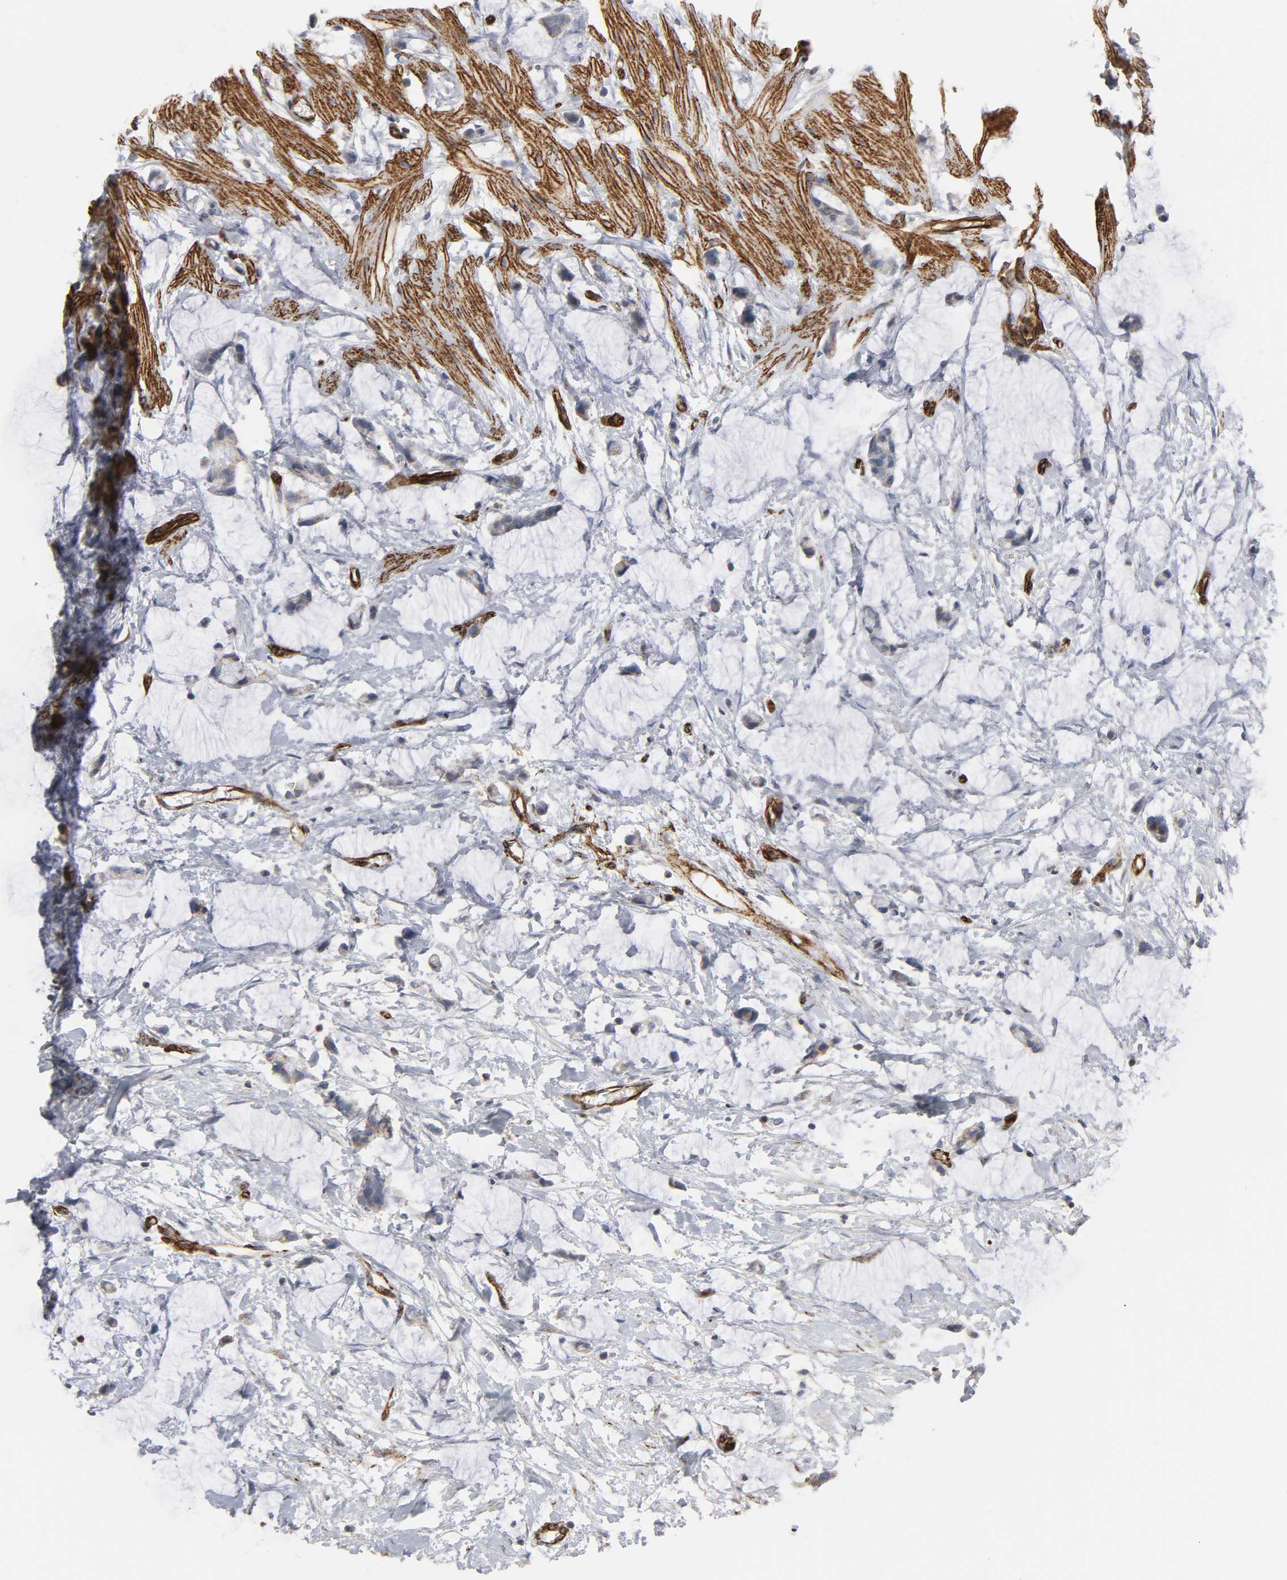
{"staining": {"intensity": "negative", "quantity": "none", "location": "none"}, "tissue": "colorectal cancer", "cell_type": "Tumor cells", "image_type": "cancer", "snomed": [{"axis": "morphology", "description": "Adenocarcinoma, NOS"}, {"axis": "topography", "description": "Colon"}], "caption": "The photomicrograph exhibits no significant positivity in tumor cells of colorectal cancer (adenocarcinoma).", "gene": "GNG2", "patient": {"sex": "male", "age": 14}}